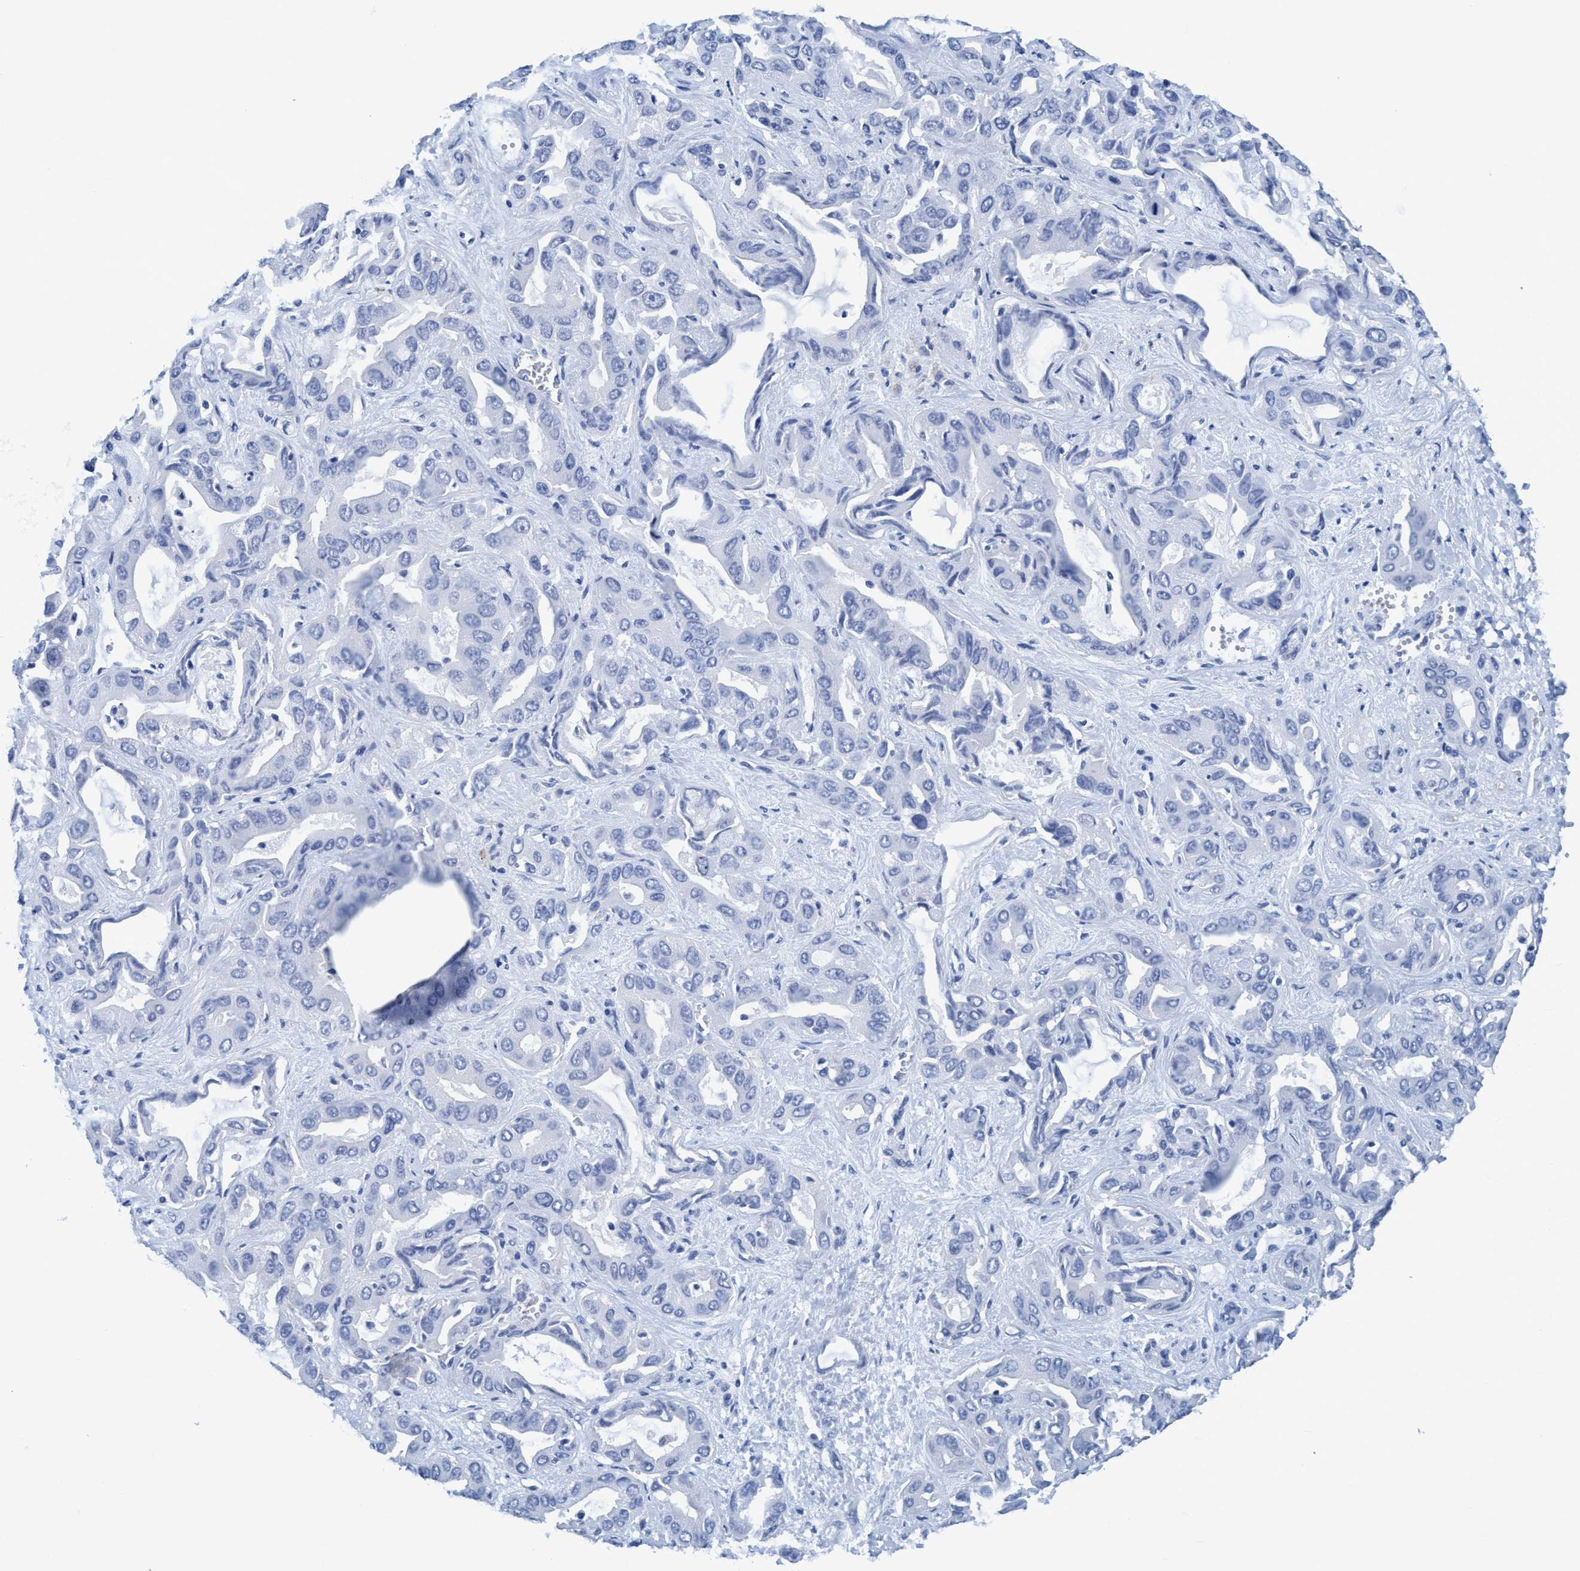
{"staining": {"intensity": "negative", "quantity": "none", "location": "none"}, "tissue": "liver cancer", "cell_type": "Tumor cells", "image_type": "cancer", "snomed": [{"axis": "morphology", "description": "Cholangiocarcinoma"}, {"axis": "topography", "description": "Liver"}], "caption": "Micrograph shows no significant protein expression in tumor cells of liver cancer. The staining is performed using DAB brown chromogen with nuclei counter-stained in using hematoxylin.", "gene": "DNAI1", "patient": {"sex": "female", "age": 52}}